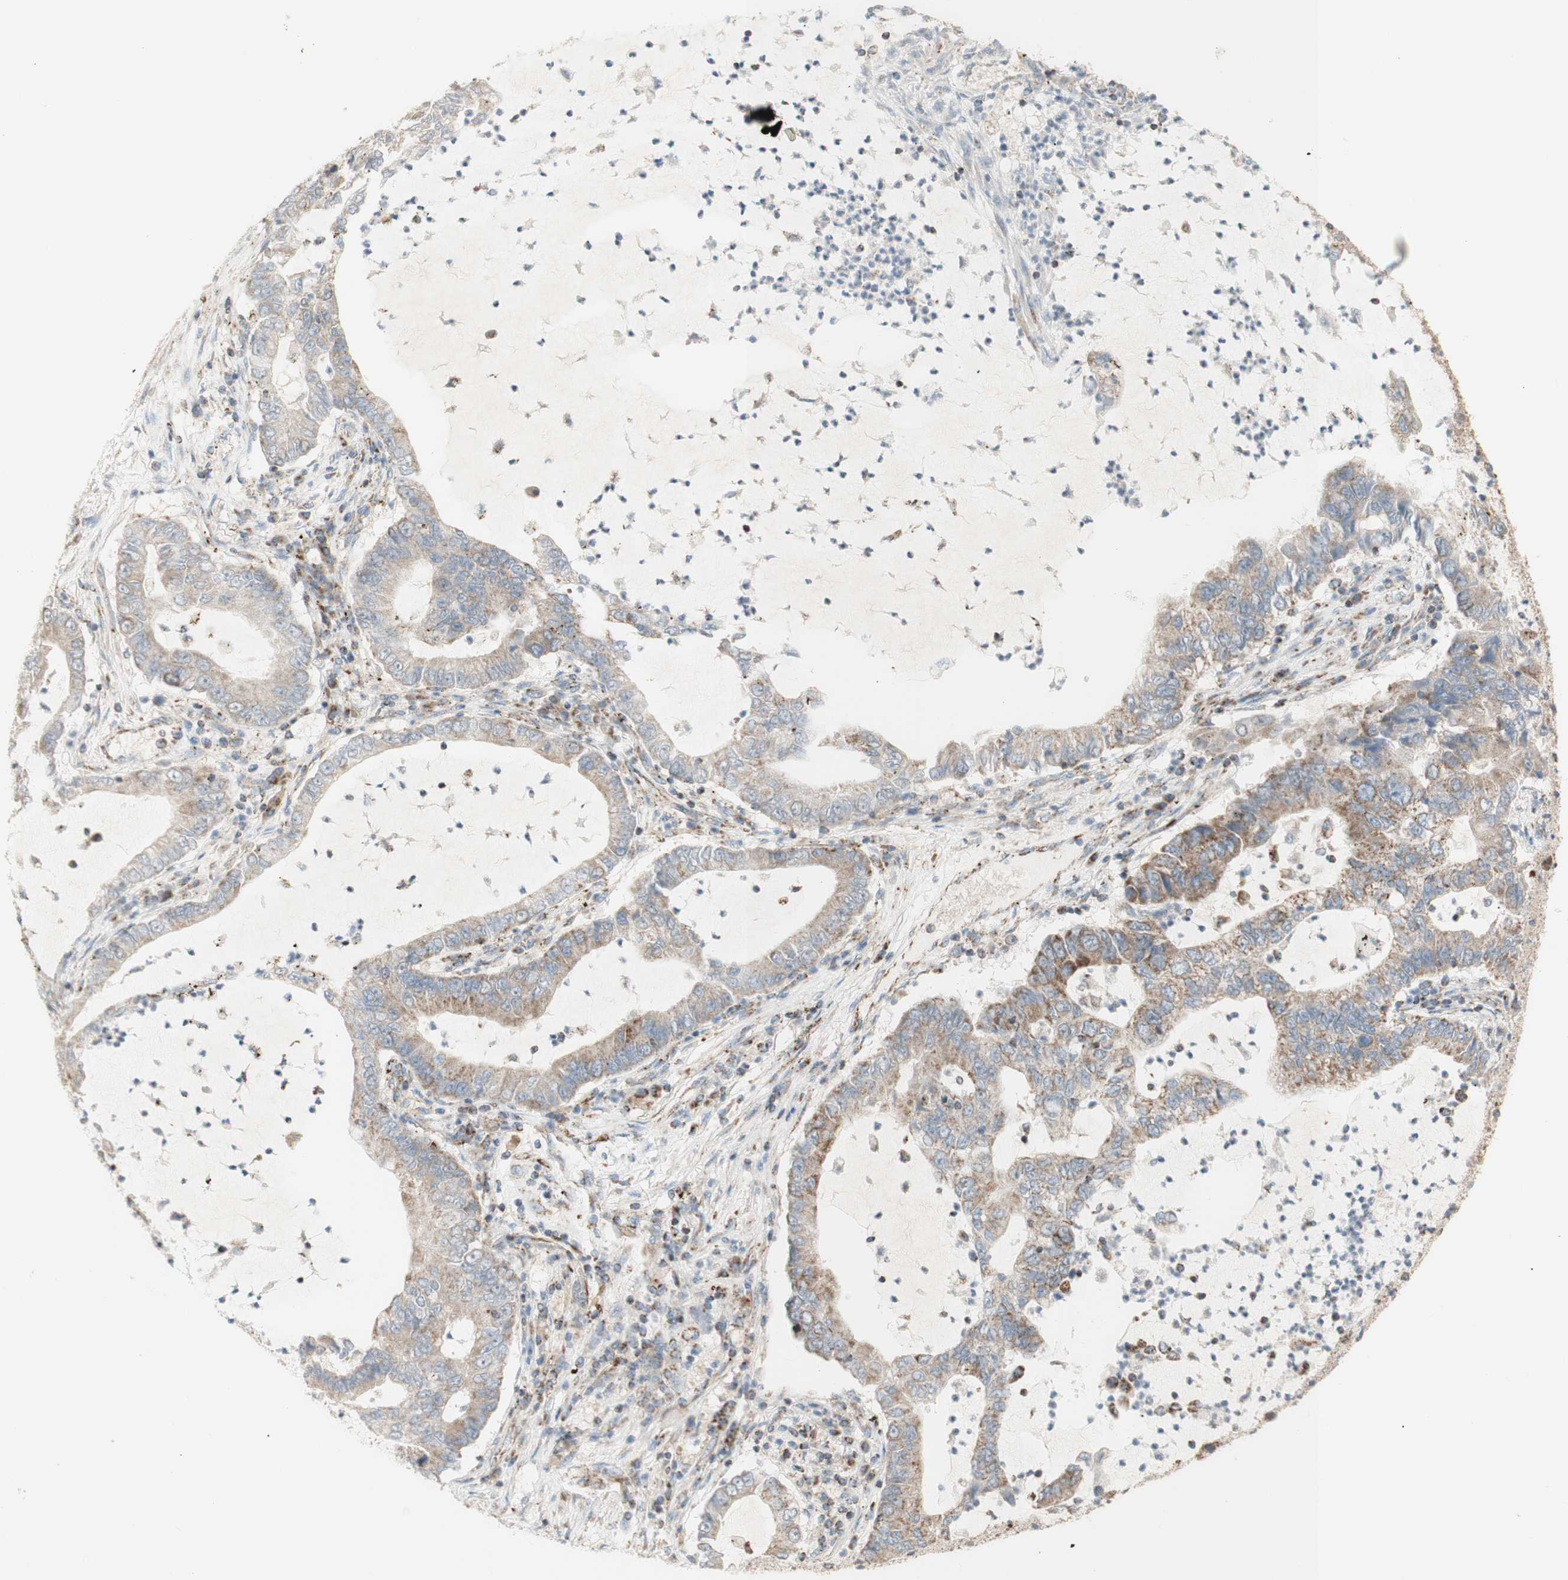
{"staining": {"intensity": "weak", "quantity": ">75%", "location": "cytoplasmic/membranous"}, "tissue": "lung cancer", "cell_type": "Tumor cells", "image_type": "cancer", "snomed": [{"axis": "morphology", "description": "Adenocarcinoma, NOS"}, {"axis": "topography", "description": "Lung"}], "caption": "Lung cancer stained for a protein demonstrates weak cytoplasmic/membranous positivity in tumor cells.", "gene": "LETM1", "patient": {"sex": "female", "age": 51}}